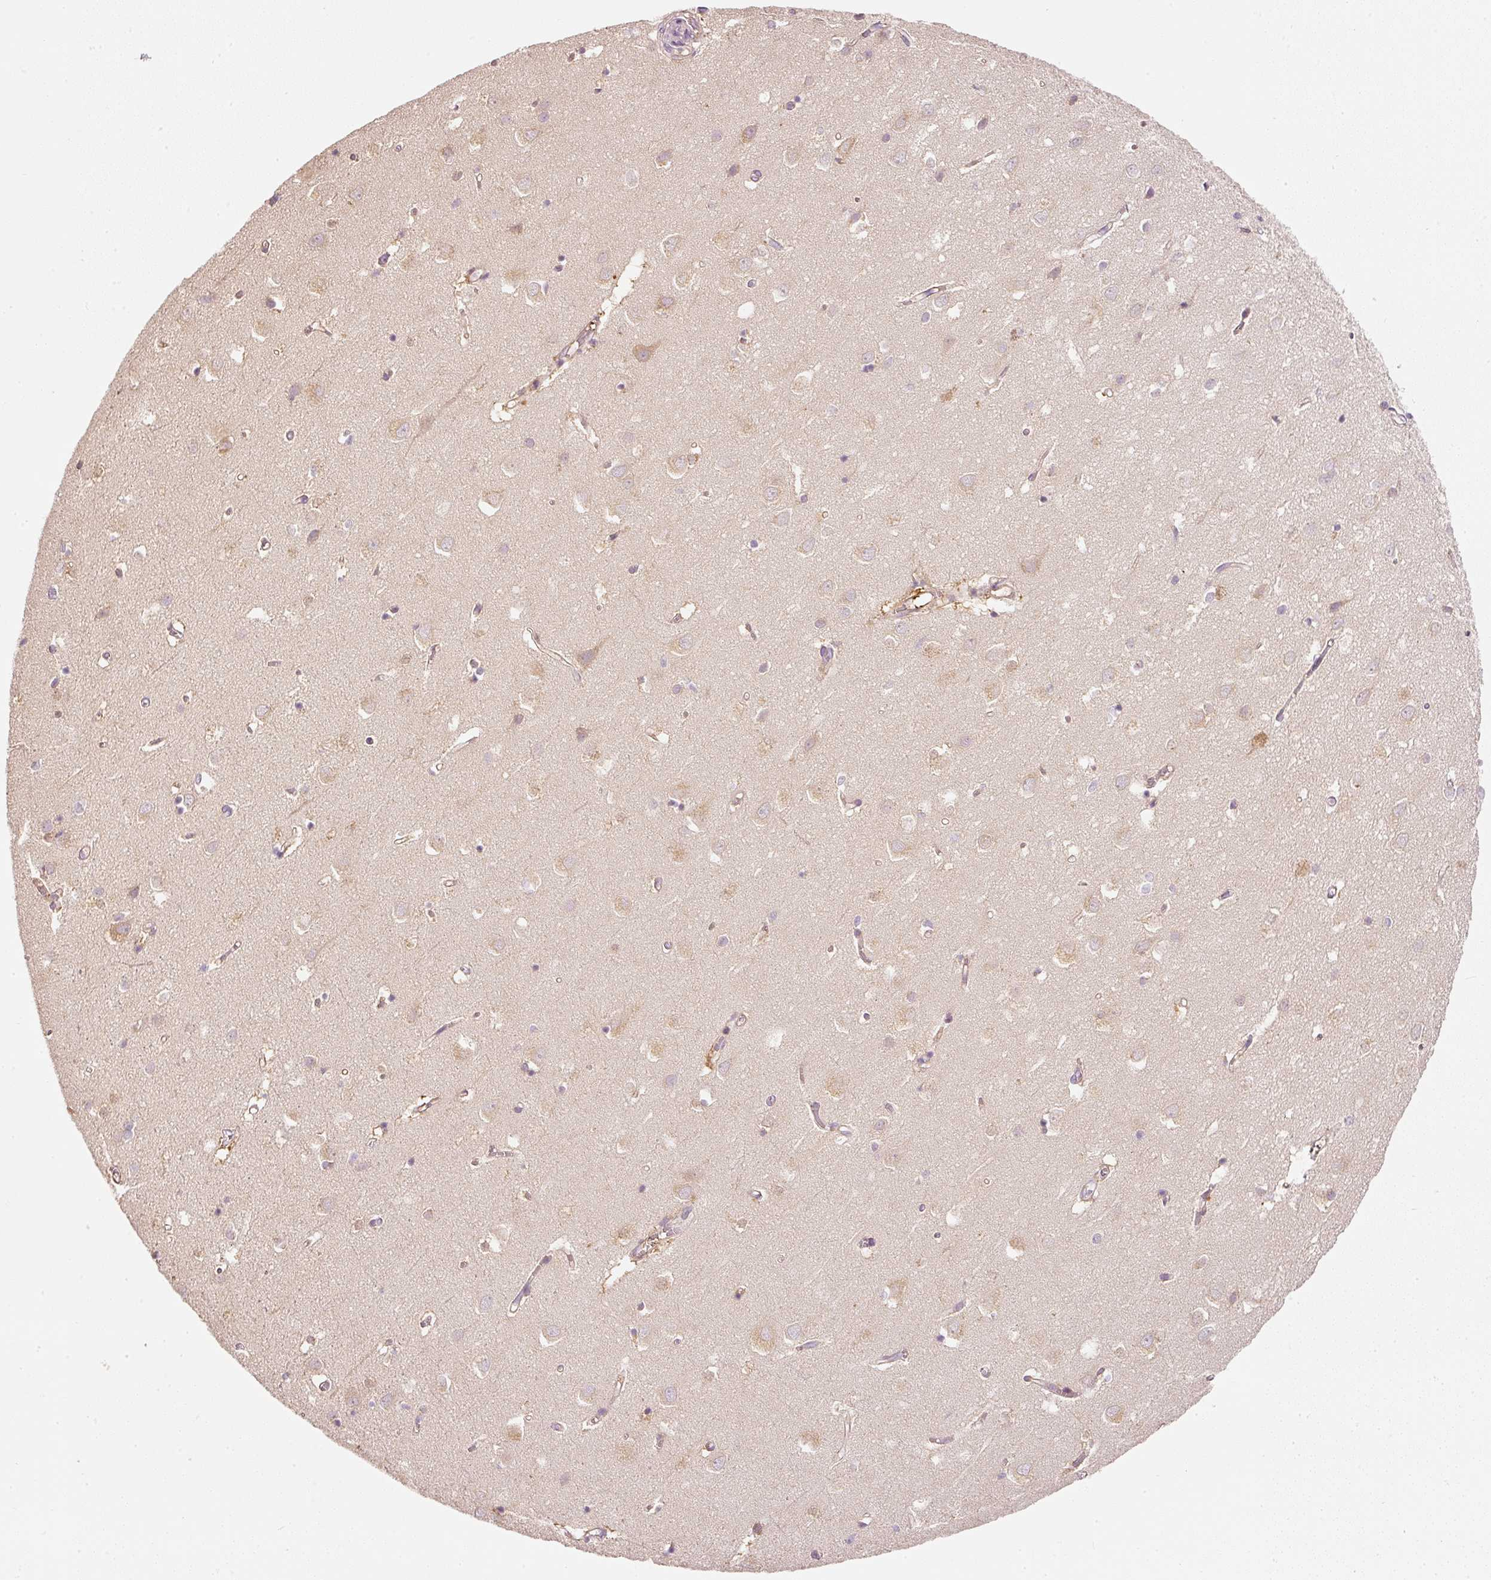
{"staining": {"intensity": "moderate", "quantity": ">75%", "location": "cytoplasmic/membranous"}, "tissue": "cerebral cortex", "cell_type": "Endothelial cells", "image_type": "normal", "snomed": [{"axis": "morphology", "description": "Normal tissue, NOS"}, {"axis": "topography", "description": "Cerebral cortex"}], "caption": "Endothelial cells display medium levels of moderate cytoplasmic/membranous positivity in approximately >75% of cells in normal human cerebral cortex.", "gene": "RNF167", "patient": {"sex": "male", "age": 70}}